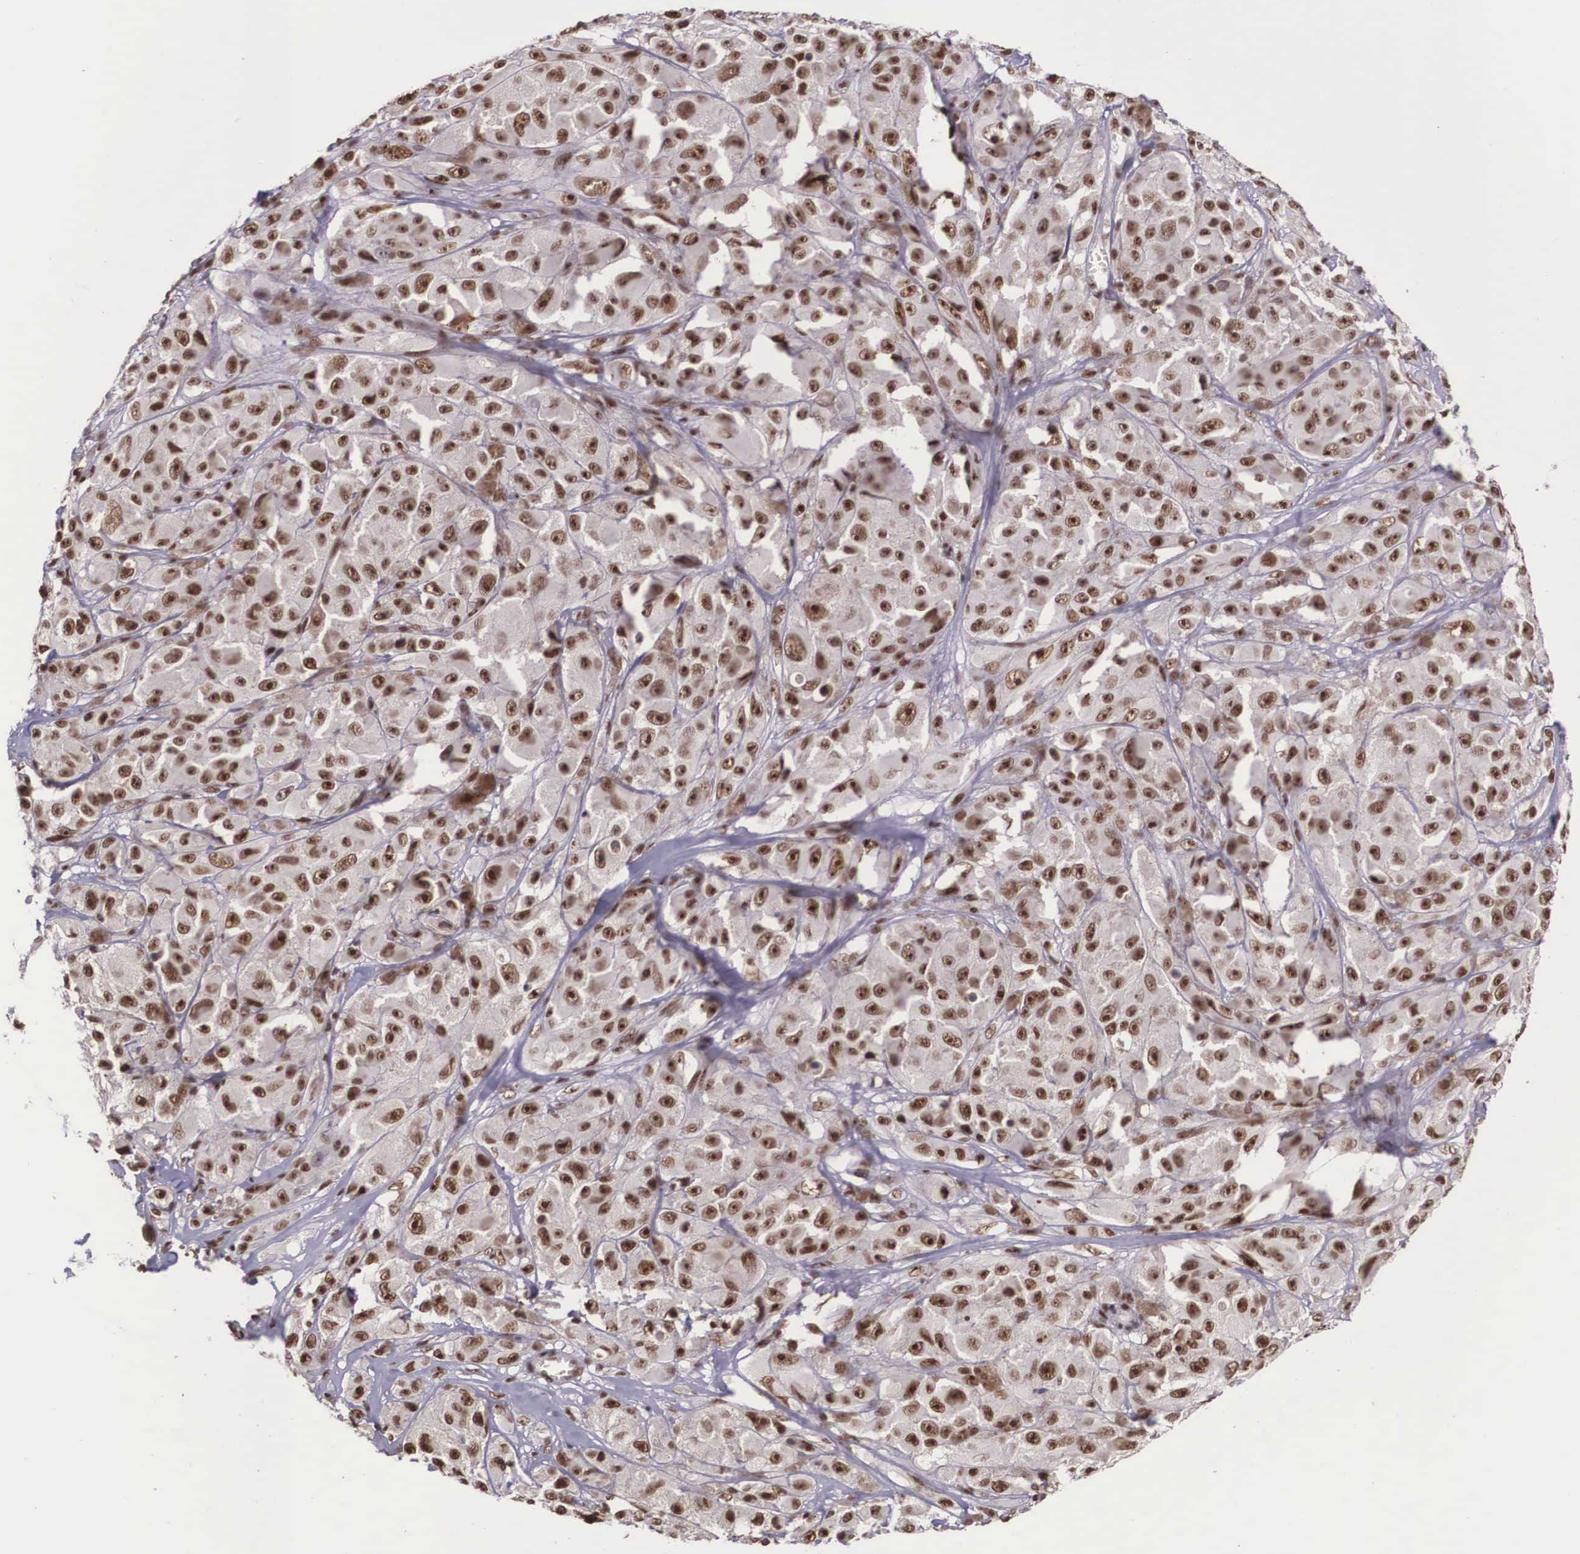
{"staining": {"intensity": "strong", "quantity": ">75%", "location": "cytoplasmic/membranous,nuclear"}, "tissue": "melanoma", "cell_type": "Tumor cells", "image_type": "cancer", "snomed": [{"axis": "morphology", "description": "Malignant melanoma, NOS"}, {"axis": "topography", "description": "Skin"}], "caption": "This is an image of IHC staining of melanoma, which shows strong positivity in the cytoplasmic/membranous and nuclear of tumor cells.", "gene": "POLR2F", "patient": {"sex": "male", "age": 56}}